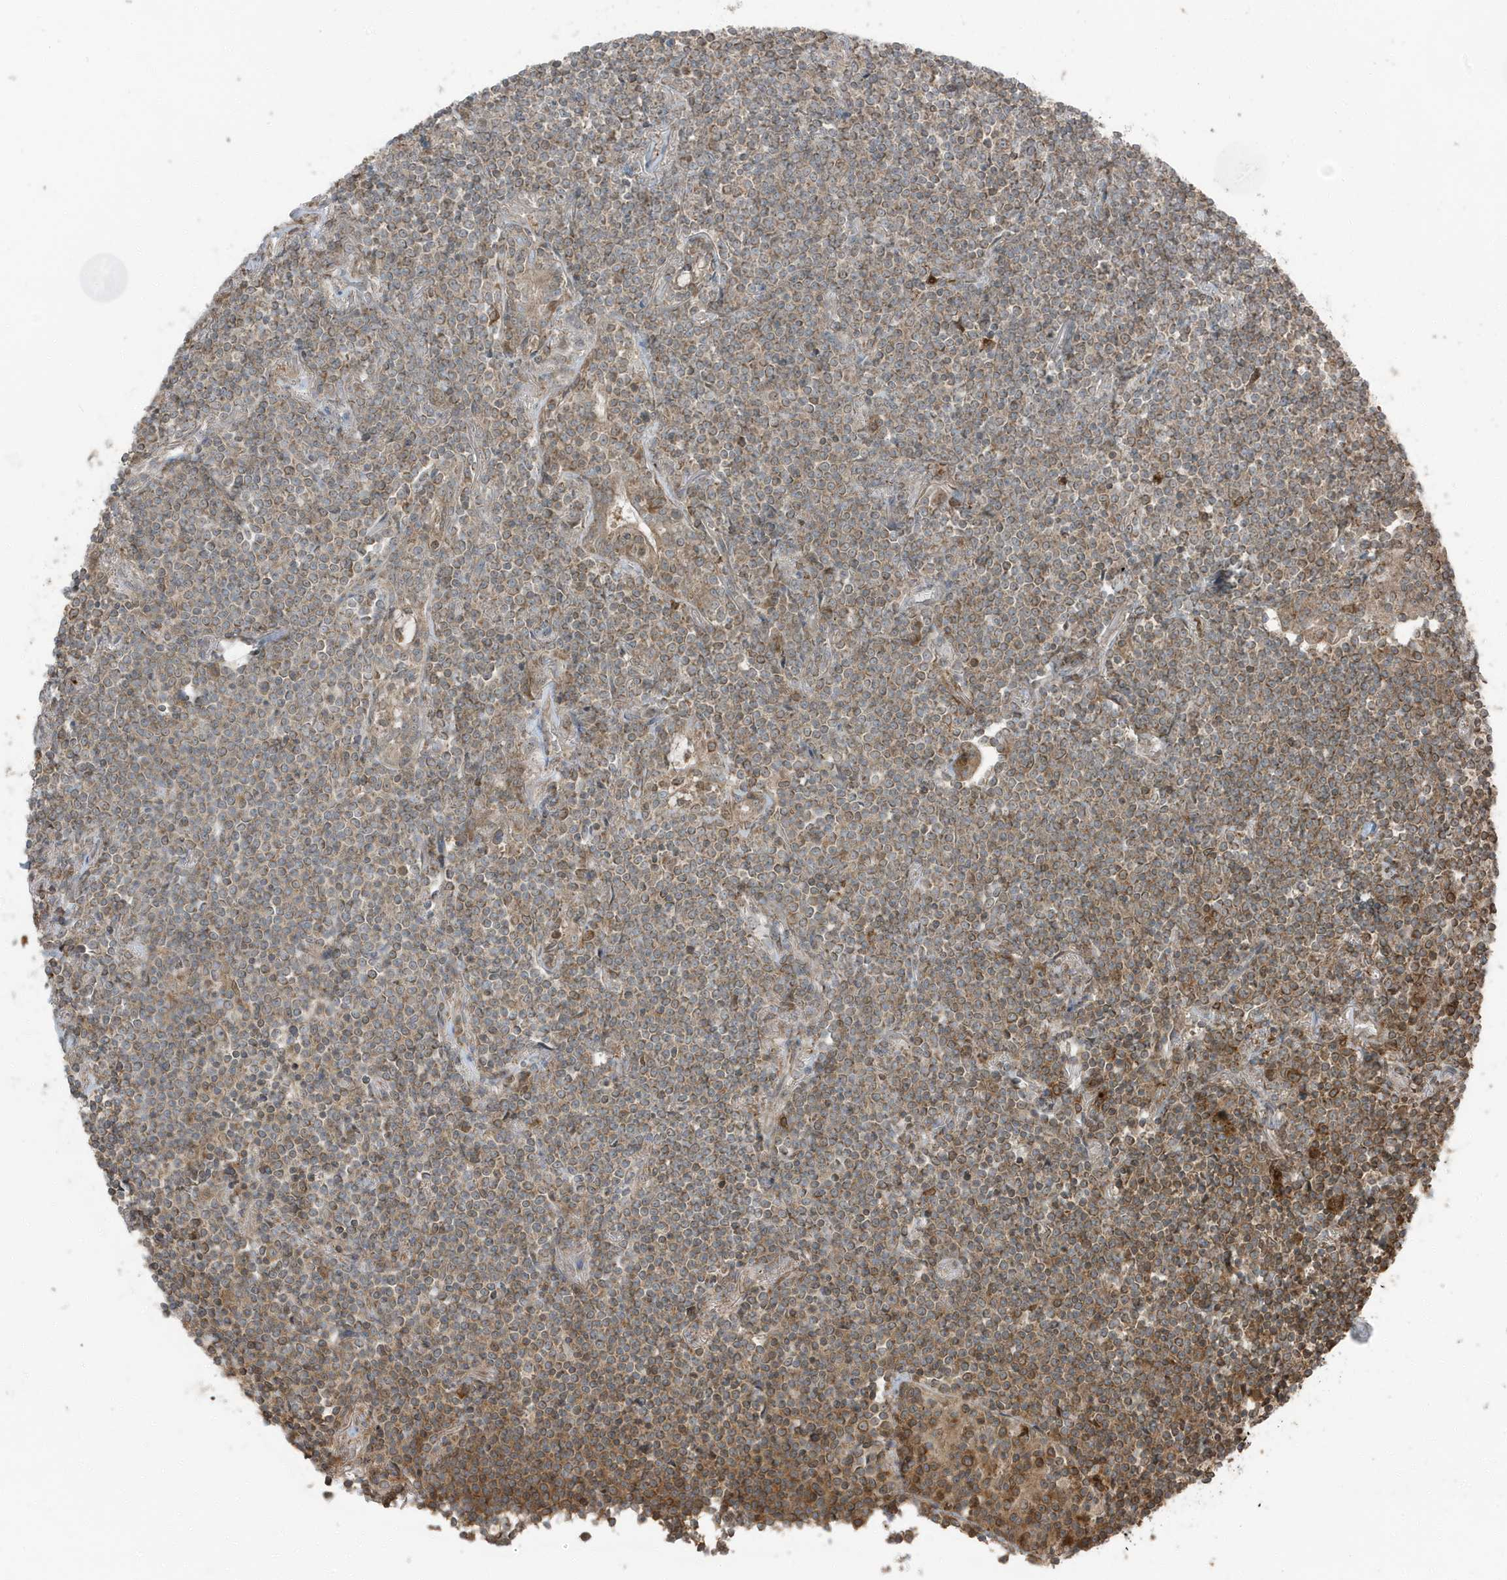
{"staining": {"intensity": "moderate", "quantity": ">75%", "location": "cytoplasmic/membranous"}, "tissue": "lymphoma", "cell_type": "Tumor cells", "image_type": "cancer", "snomed": [{"axis": "morphology", "description": "Malignant lymphoma, non-Hodgkin's type, Low grade"}, {"axis": "topography", "description": "Lung"}], "caption": "A high-resolution photomicrograph shows immunohistochemistry staining of malignant lymphoma, non-Hodgkin's type (low-grade), which demonstrates moderate cytoplasmic/membranous positivity in about >75% of tumor cells.", "gene": "AZI2", "patient": {"sex": "female", "age": 71}}